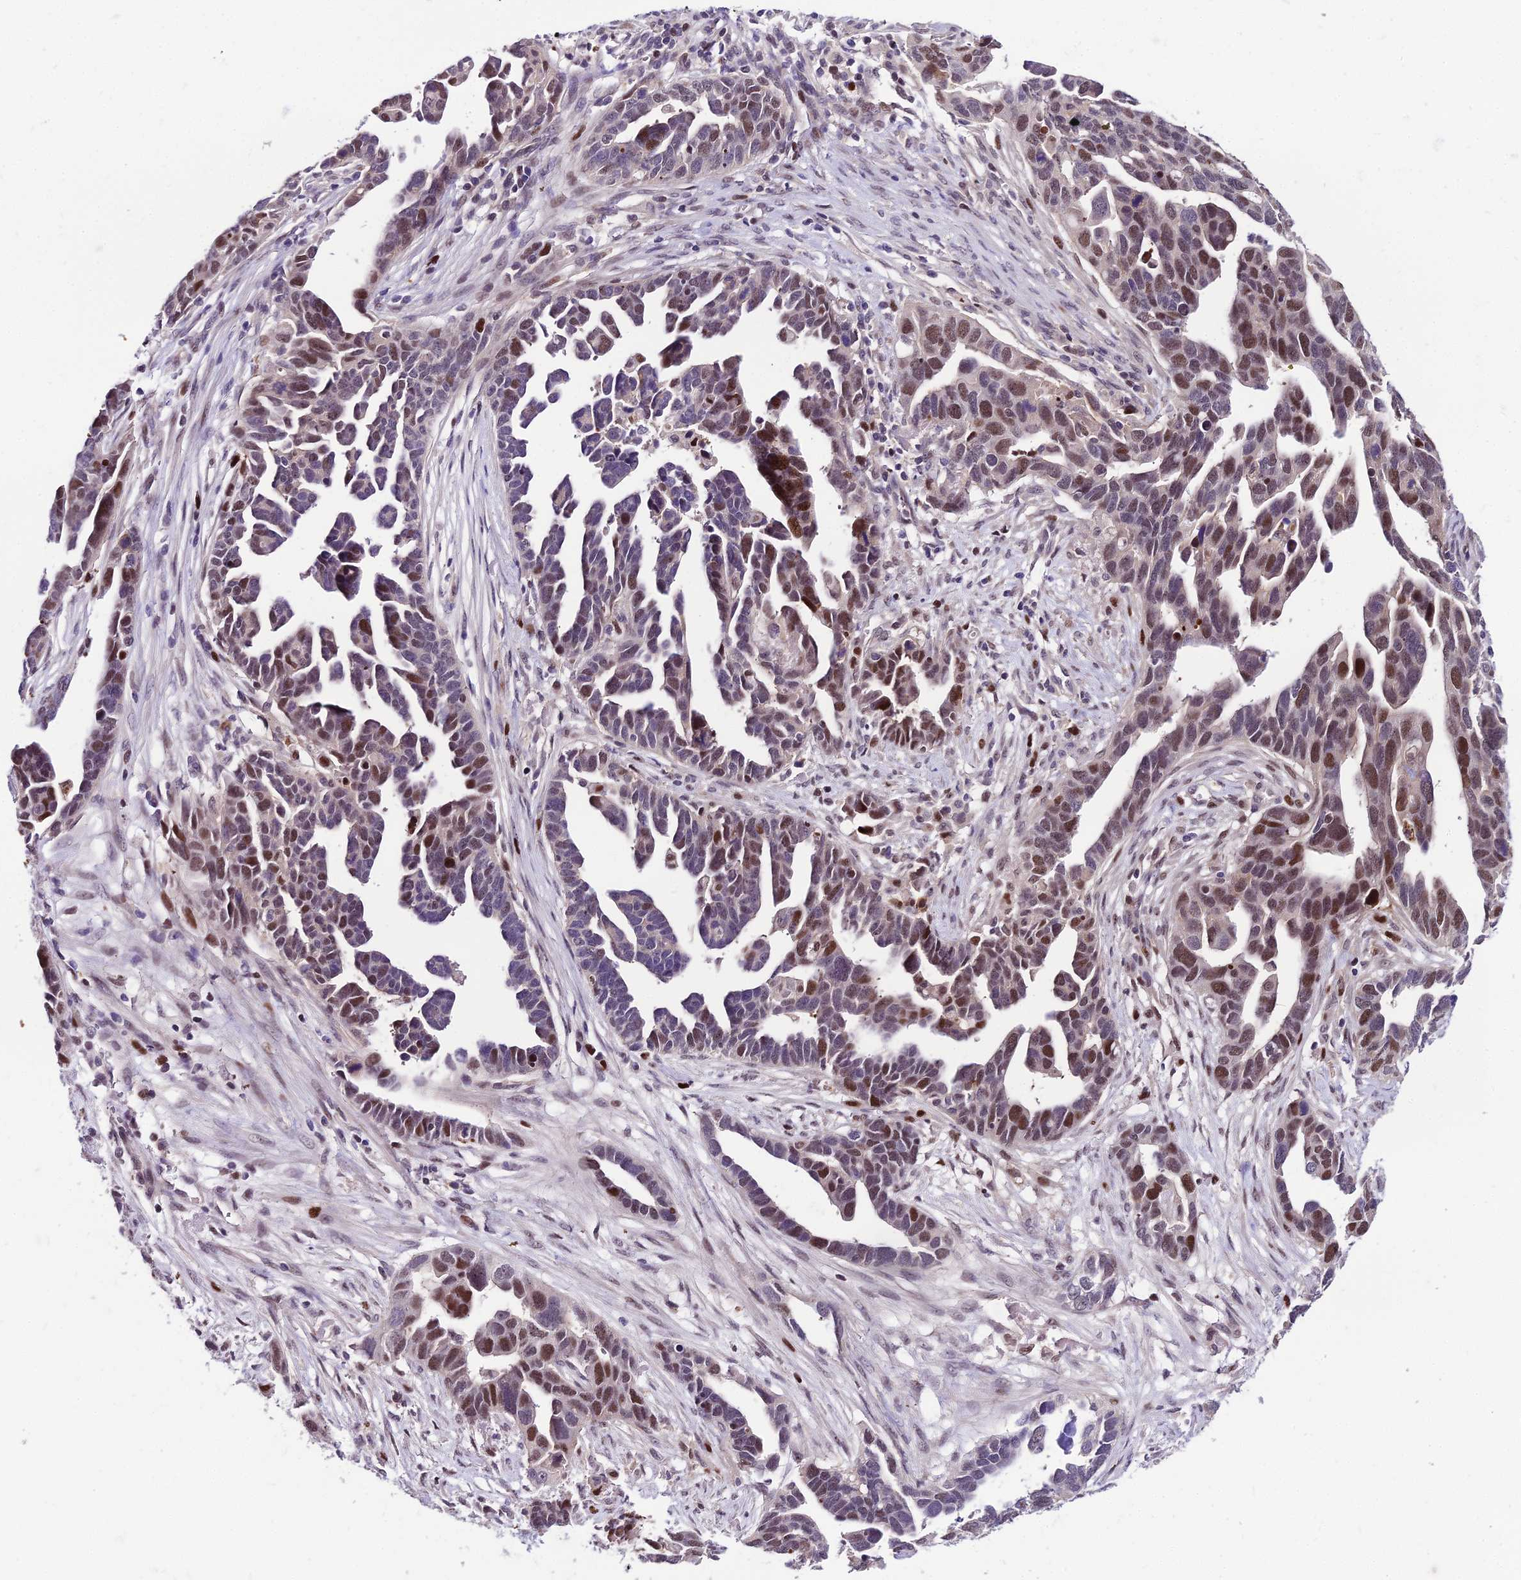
{"staining": {"intensity": "moderate", "quantity": "25%-75%", "location": "nuclear"}, "tissue": "ovarian cancer", "cell_type": "Tumor cells", "image_type": "cancer", "snomed": [{"axis": "morphology", "description": "Cystadenocarcinoma, serous, NOS"}, {"axis": "topography", "description": "Ovary"}], "caption": "Approximately 25%-75% of tumor cells in ovarian cancer reveal moderate nuclear protein expression as visualized by brown immunohistochemical staining.", "gene": "TRIML2", "patient": {"sex": "female", "age": 54}}